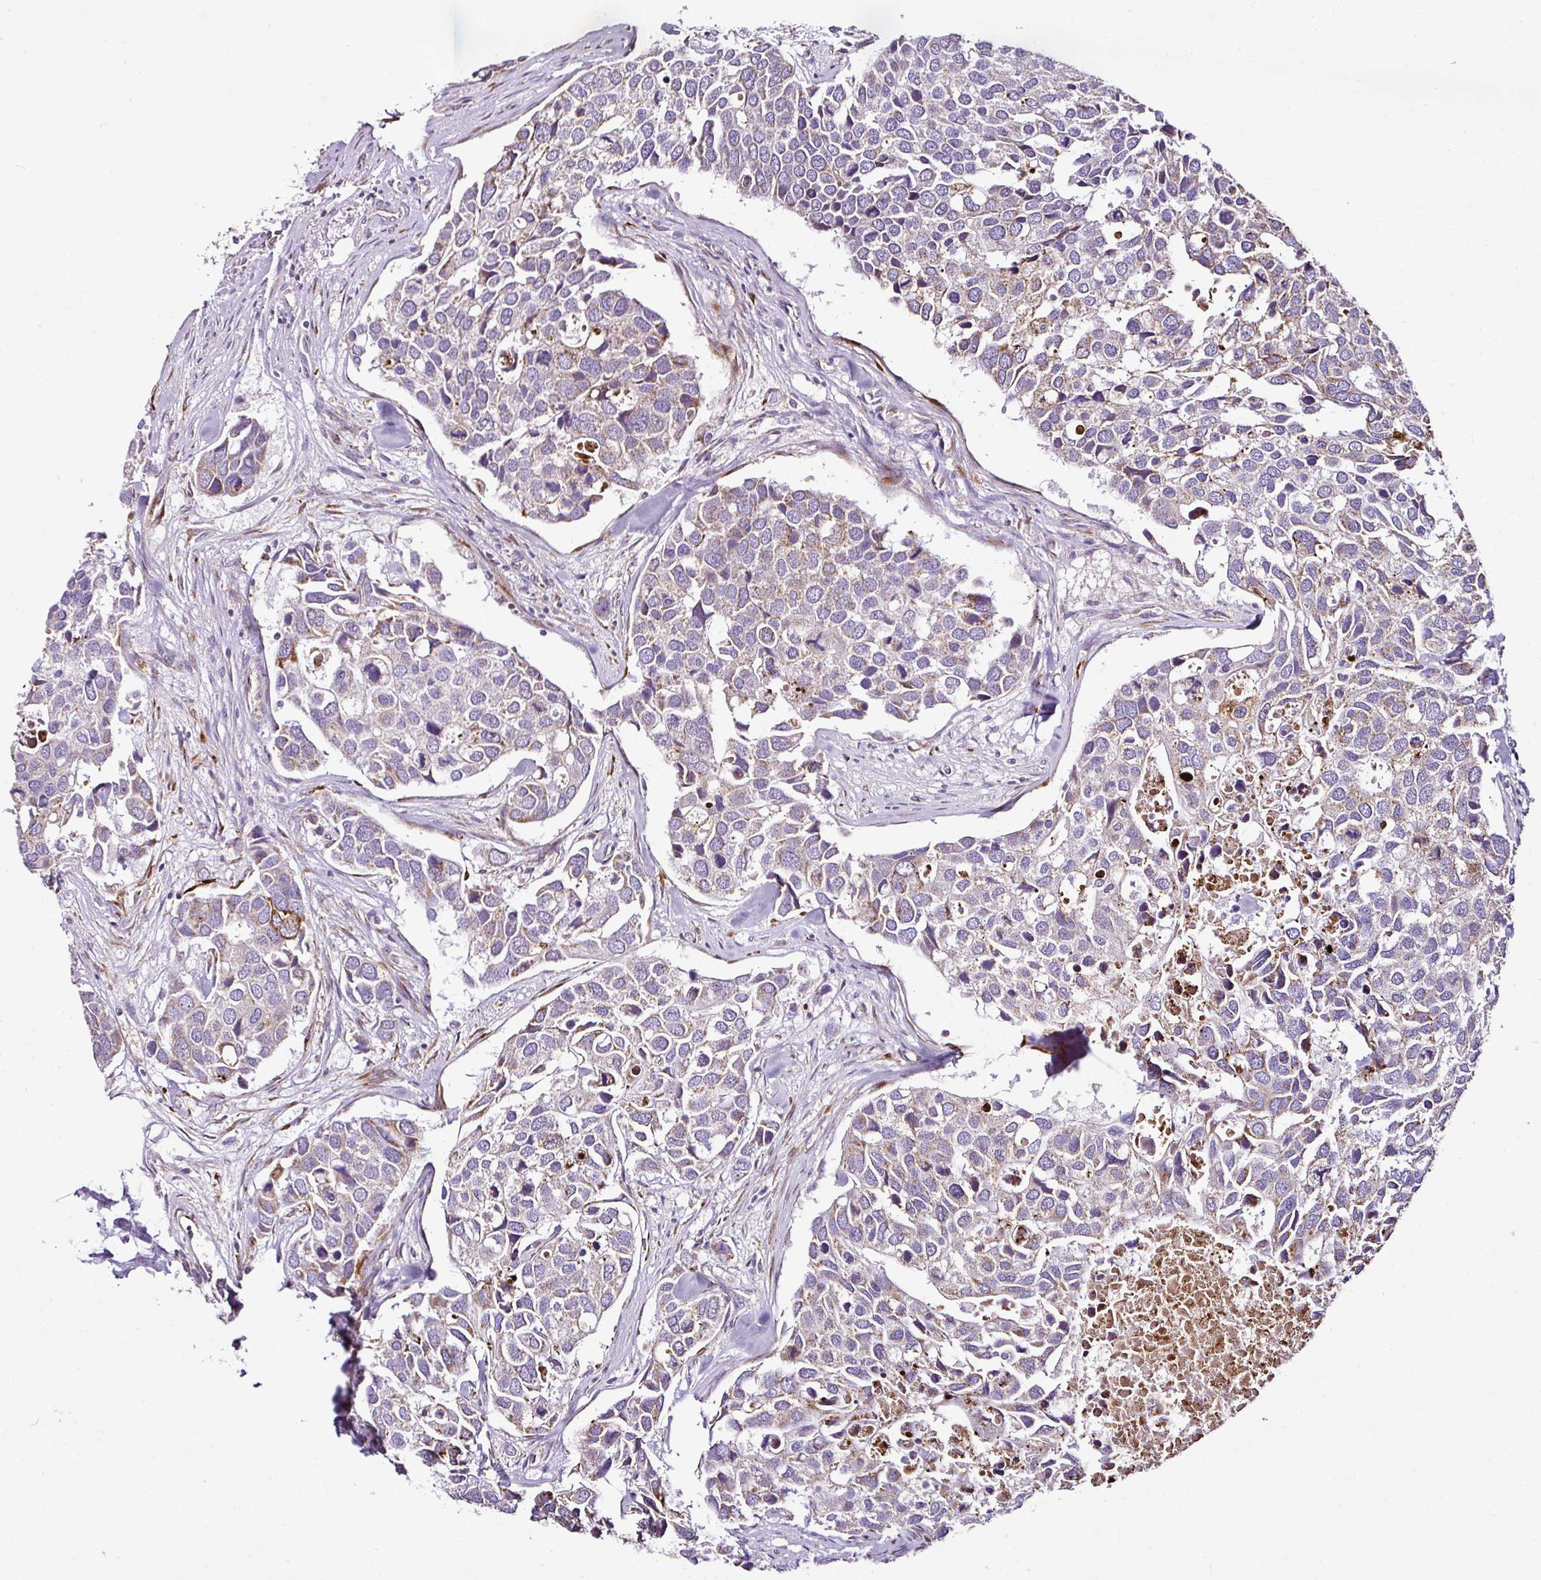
{"staining": {"intensity": "weak", "quantity": "25%-75%", "location": "cytoplasmic/membranous"}, "tissue": "breast cancer", "cell_type": "Tumor cells", "image_type": "cancer", "snomed": [{"axis": "morphology", "description": "Duct carcinoma"}, {"axis": "topography", "description": "Breast"}], "caption": "Breast cancer was stained to show a protein in brown. There is low levels of weak cytoplasmic/membranous expression in approximately 25%-75% of tumor cells.", "gene": "DPAGT1", "patient": {"sex": "female", "age": 83}}